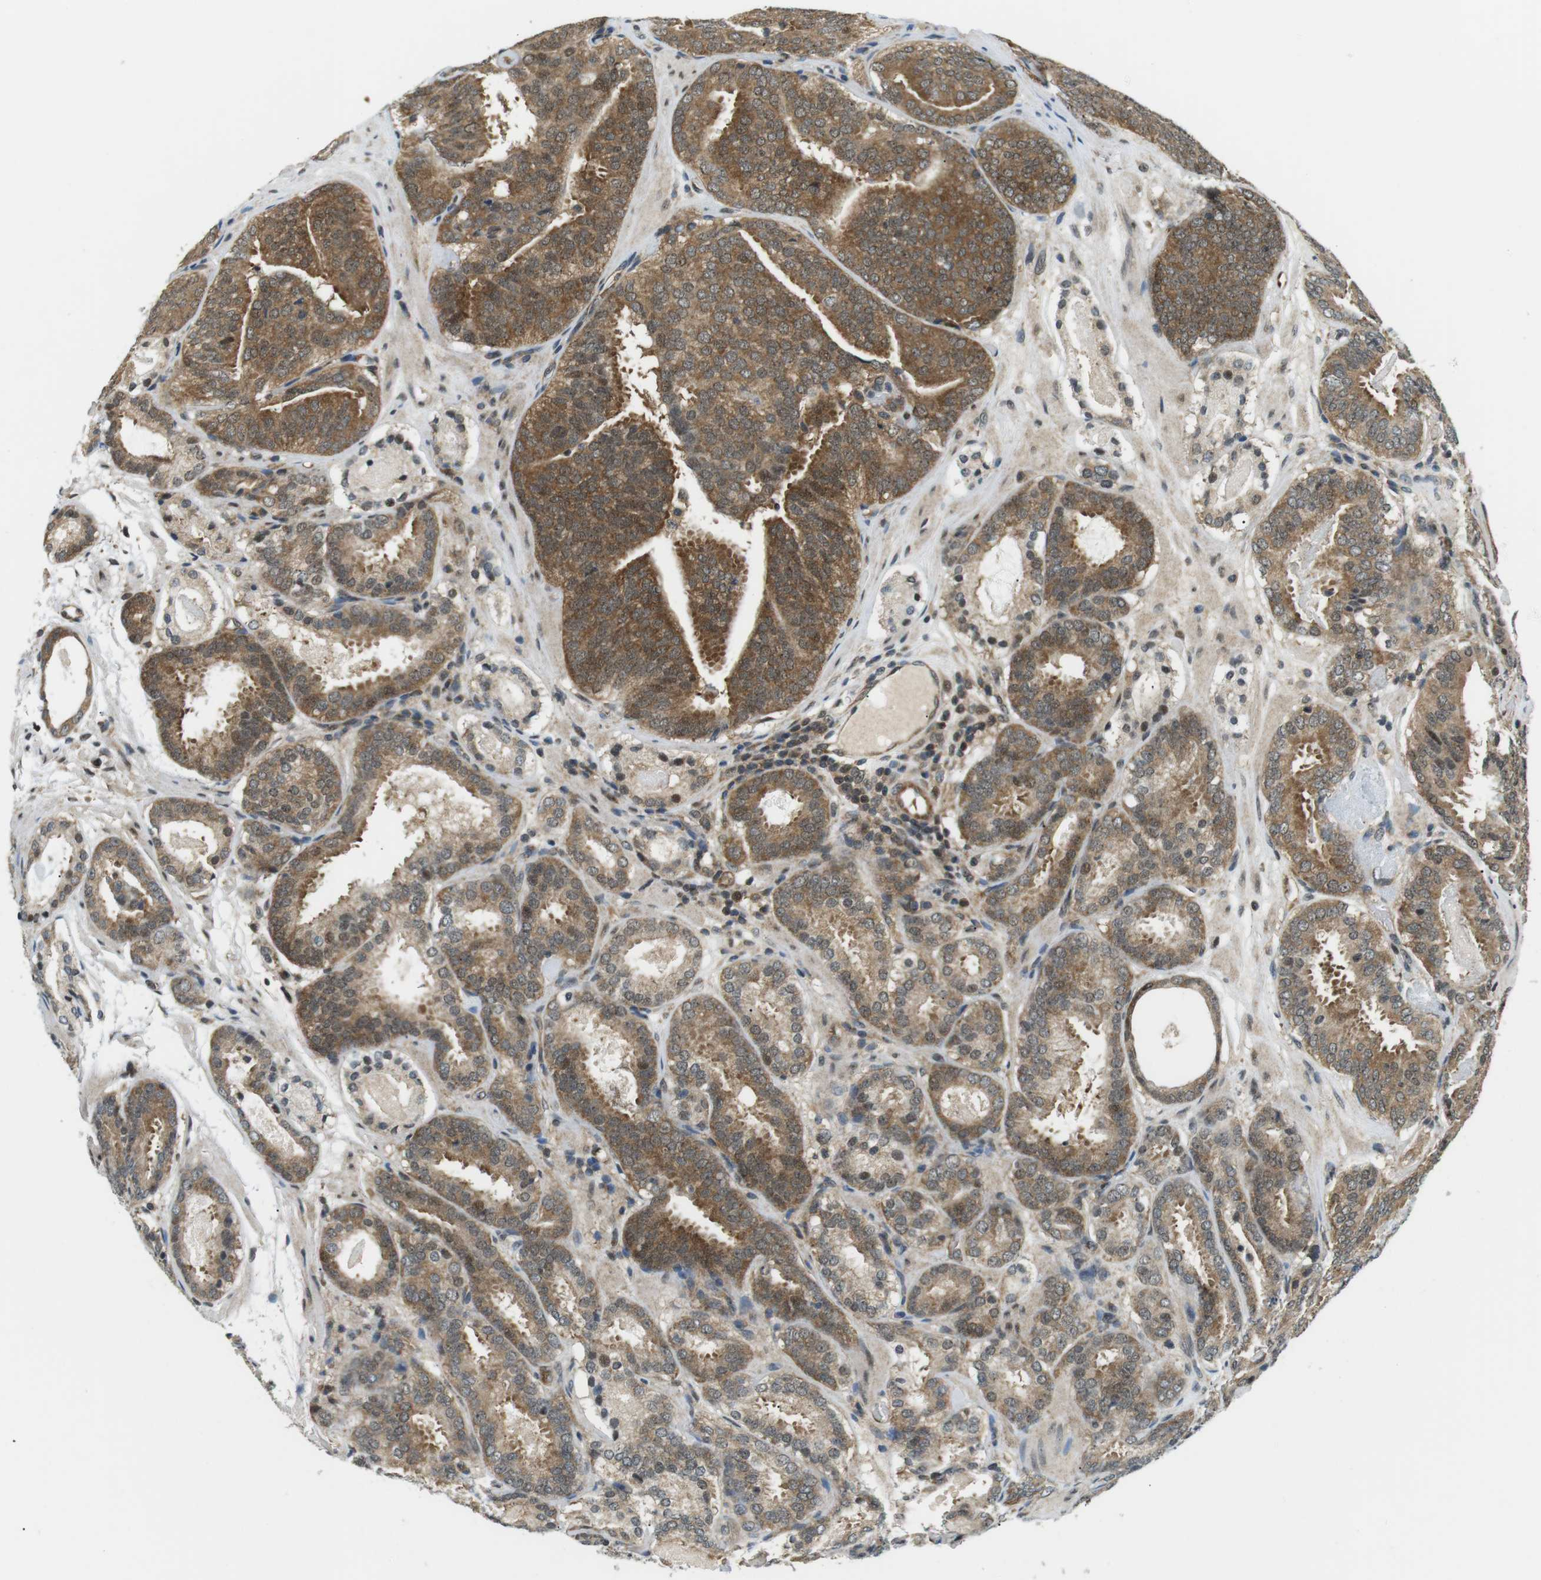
{"staining": {"intensity": "moderate", "quantity": ">75%", "location": "cytoplasmic/membranous"}, "tissue": "prostate cancer", "cell_type": "Tumor cells", "image_type": "cancer", "snomed": [{"axis": "morphology", "description": "Adenocarcinoma, Low grade"}, {"axis": "topography", "description": "Prostate"}], "caption": "This image displays immunohistochemistry staining of human prostate cancer (low-grade adenocarcinoma), with medium moderate cytoplasmic/membranous expression in approximately >75% of tumor cells.", "gene": "CSNK2B", "patient": {"sex": "male", "age": 69}}